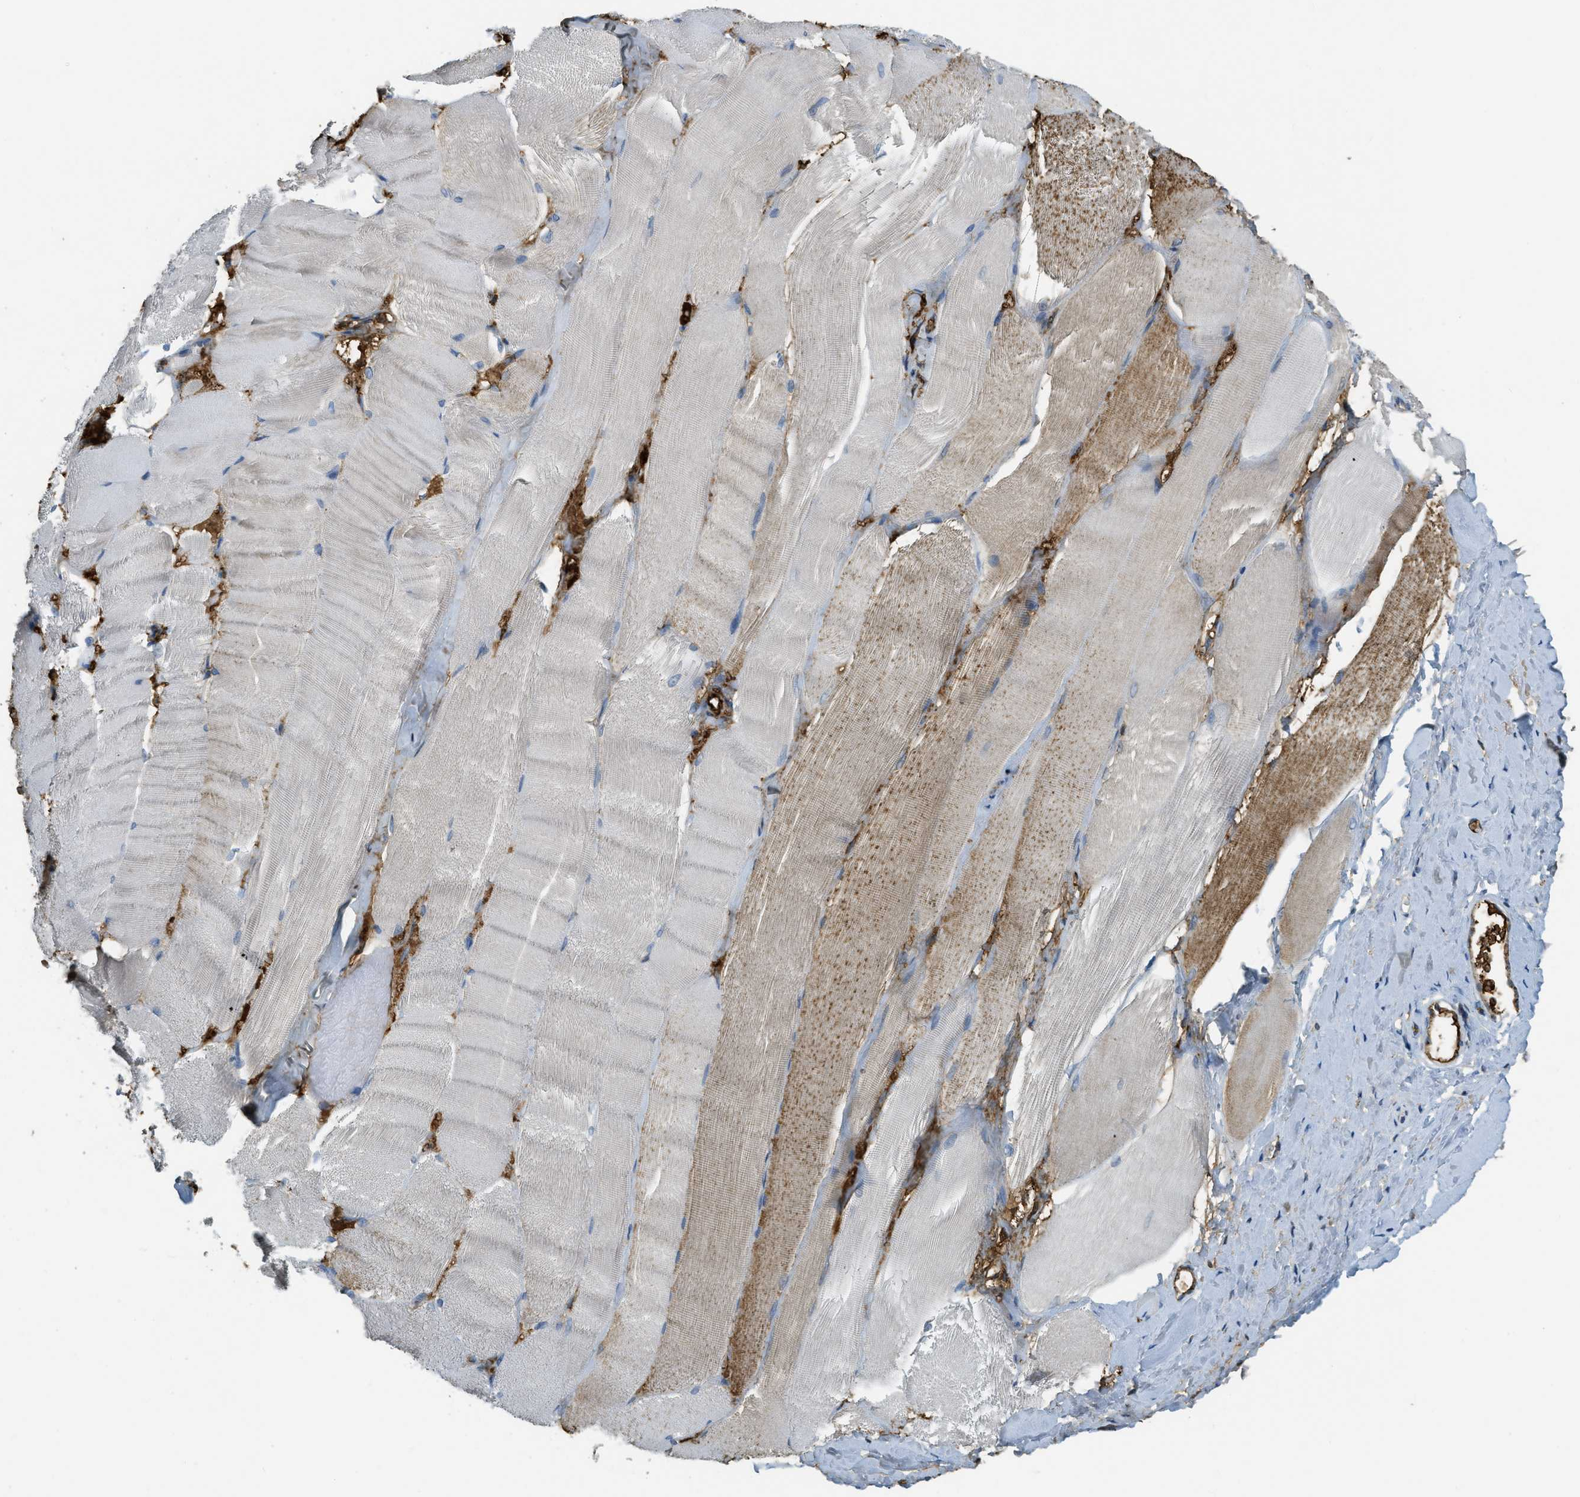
{"staining": {"intensity": "moderate", "quantity": "<25%", "location": "cytoplasmic/membranous"}, "tissue": "skeletal muscle", "cell_type": "Myocytes", "image_type": "normal", "snomed": [{"axis": "morphology", "description": "Normal tissue, NOS"}, {"axis": "morphology", "description": "Squamous cell carcinoma, NOS"}, {"axis": "topography", "description": "Skeletal muscle"}], "caption": "Protein expression analysis of unremarkable human skeletal muscle reveals moderate cytoplasmic/membranous expression in approximately <25% of myocytes. Nuclei are stained in blue.", "gene": "PRTN3", "patient": {"sex": "male", "age": 51}}